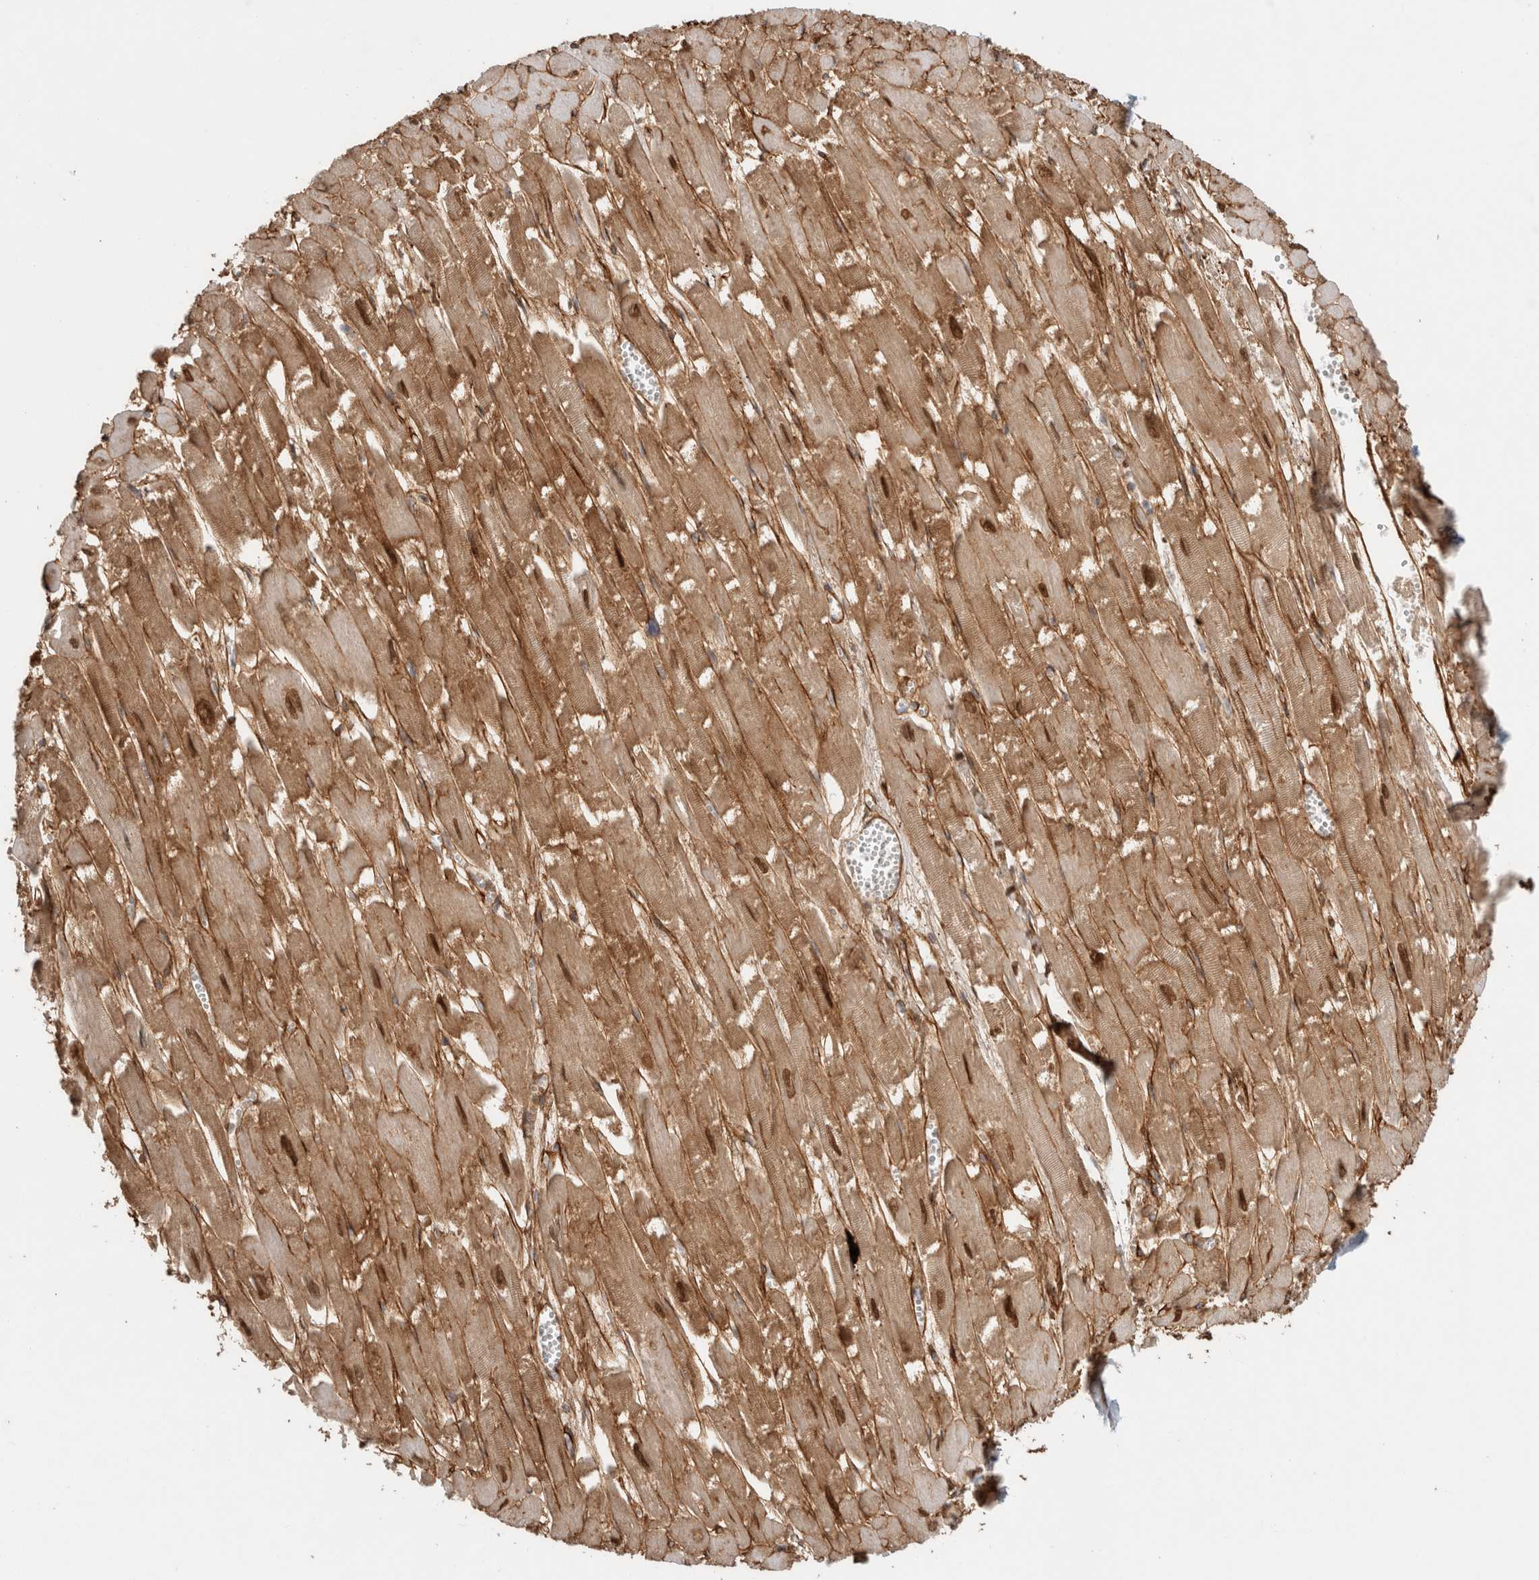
{"staining": {"intensity": "moderate", "quantity": ">75%", "location": "cytoplasmic/membranous,nuclear"}, "tissue": "heart muscle", "cell_type": "Cardiomyocytes", "image_type": "normal", "snomed": [{"axis": "morphology", "description": "Normal tissue, NOS"}, {"axis": "topography", "description": "Heart"}], "caption": "IHC of normal heart muscle shows medium levels of moderate cytoplasmic/membranous,nuclear positivity in approximately >75% of cardiomyocytes.", "gene": "HSPG2", "patient": {"sex": "male", "age": 54}}